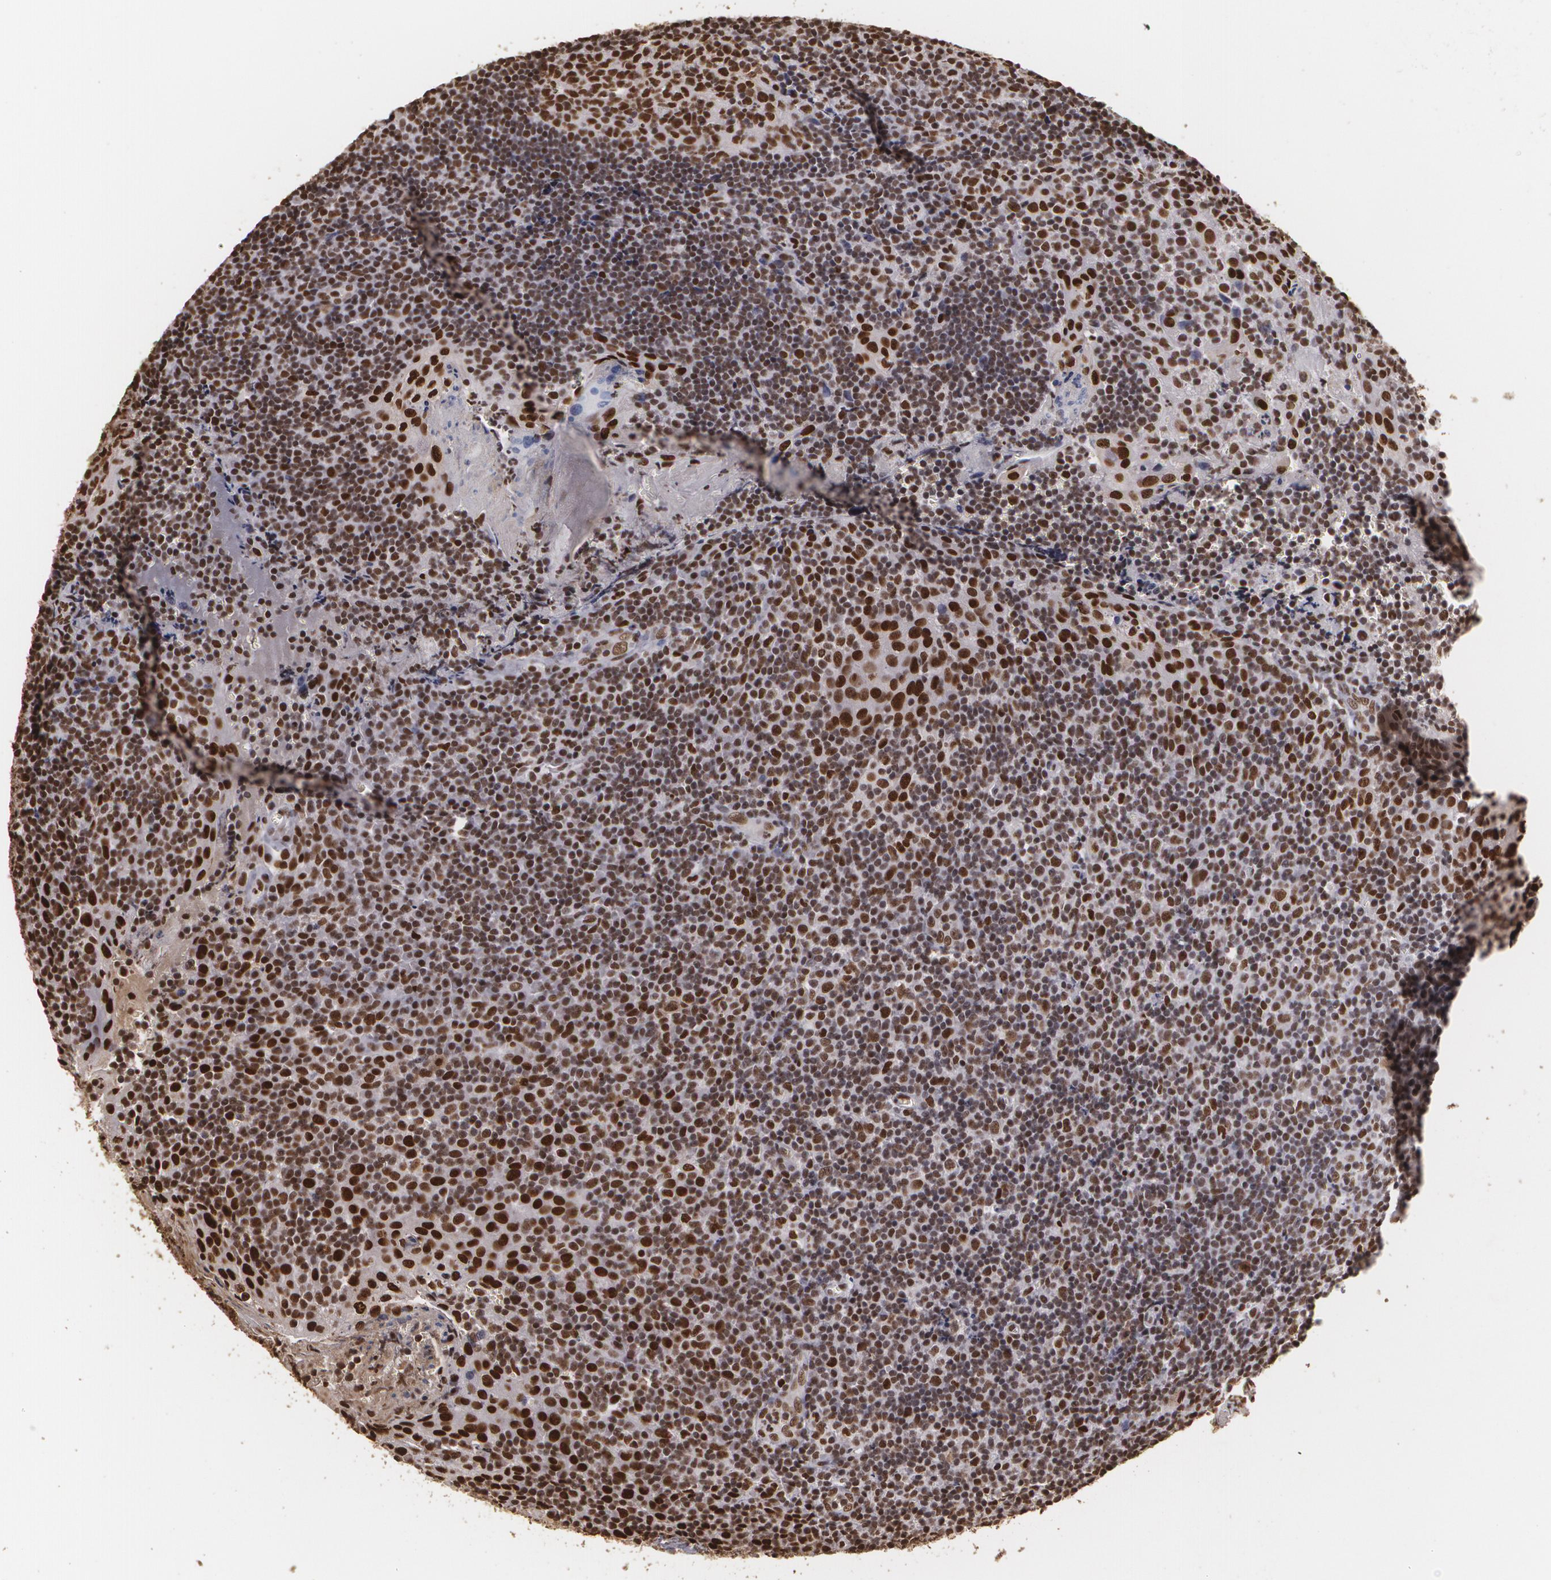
{"staining": {"intensity": "moderate", "quantity": "25%-75%", "location": "nuclear"}, "tissue": "tonsil", "cell_type": "Germinal center cells", "image_type": "normal", "snomed": [{"axis": "morphology", "description": "Normal tissue, NOS"}, {"axis": "topography", "description": "Tonsil"}], "caption": "Tonsil stained with immunohistochemistry exhibits moderate nuclear positivity in approximately 25%-75% of germinal center cells. The staining is performed using DAB (3,3'-diaminobenzidine) brown chromogen to label protein expression. The nuclei are counter-stained blue using hematoxylin.", "gene": "RCOR1", "patient": {"sex": "male", "age": 20}}